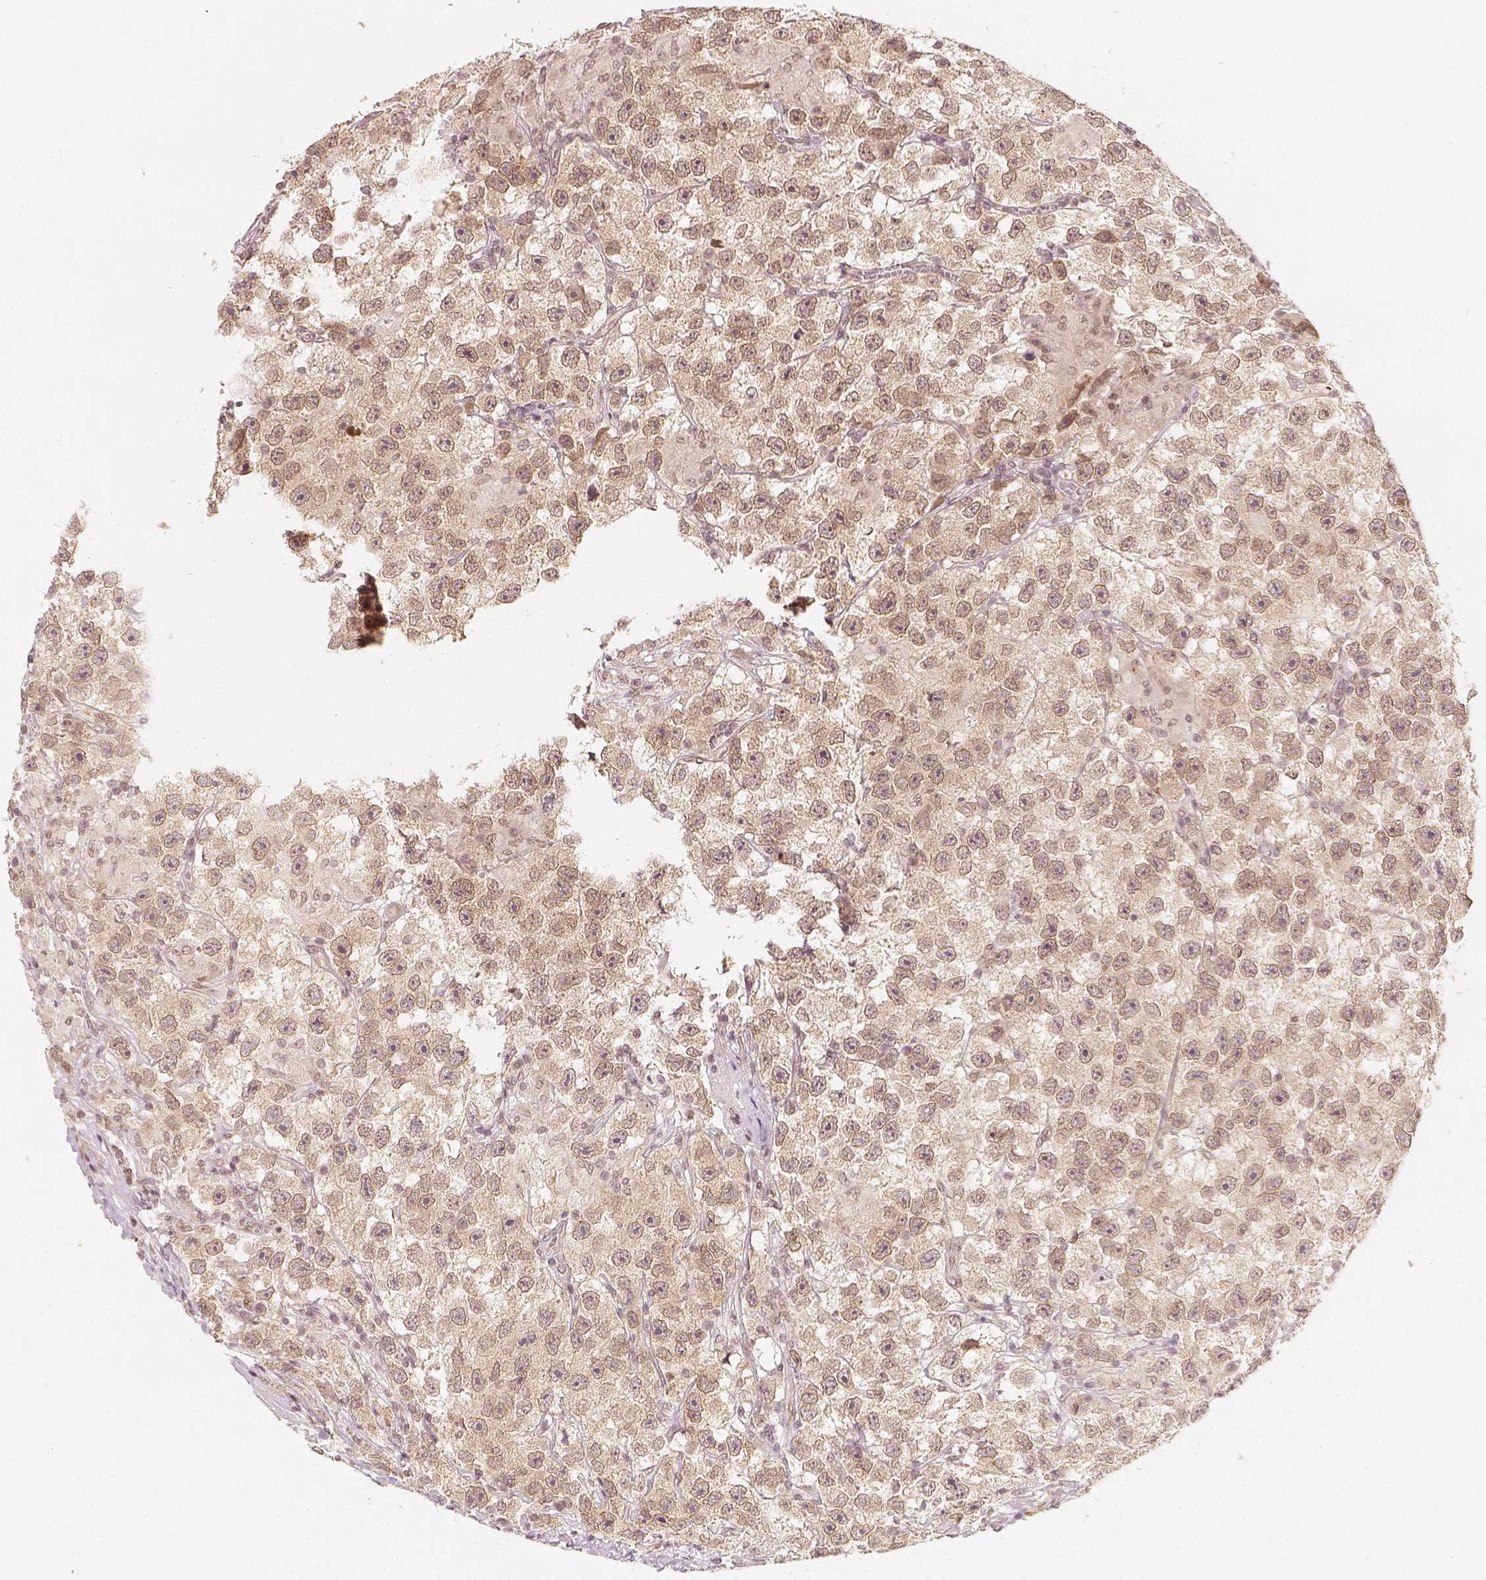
{"staining": {"intensity": "weak", "quantity": ">75%", "location": "cytoplasmic/membranous"}, "tissue": "testis cancer", "cell_type": "Tumor cells", "image_type": "cancer", "snomed": [{"axis": "morphology", "description": "Seminoma, NOS"}, {"axis": "topography", "description": "Testis"}], "caption": "IHC of human testis seminoma demonstrates low levels of weak cytoplasmic/membranous staining in about >75% of tumor cells.", "gene": "ZMAT3", "patient": {"sex": "male", "age": 26}}